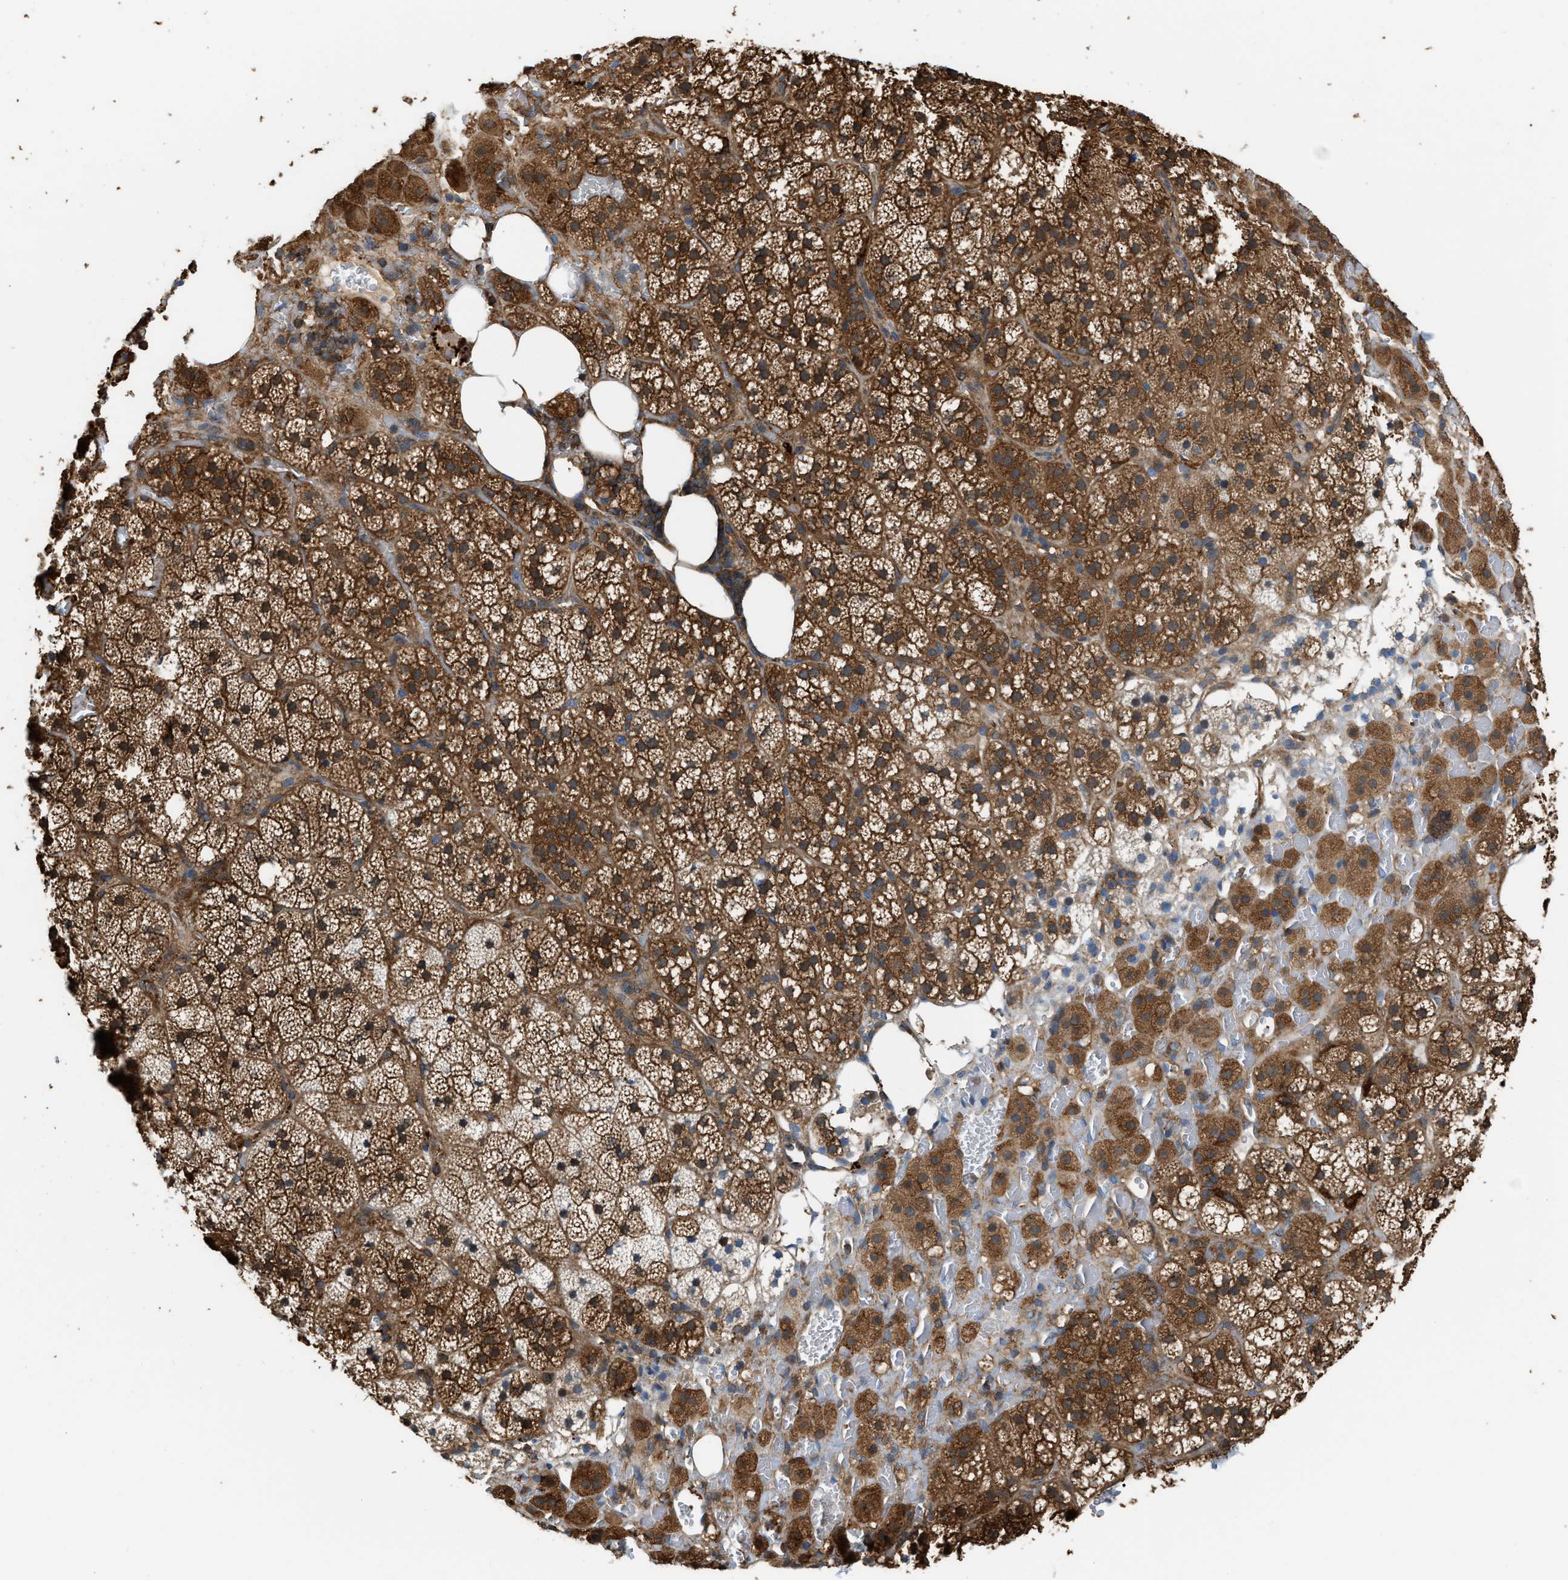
{"staining": {"intensity": "strong", "quantity": ">75%", "location": "cytoplasmic/membranous"}, "tissue": "adrenal gland", "cell_type": "Glandular cells", "image_type": "normal", "snomed": [{"axis": "morphology", "description": "Normal tissue, NOS"}, {"axis": "topography", "description": "Adrenal gland"}], "caption": "This photomicrograph displays normal adrenal gland stained with immunohistochemistry (IHC) to label a protein in brown. The cytoplasmic/membranous of glandular cells show strong positivity for the protein. Nuclei are counter-stained blue.", "gene": "ATIC", "patient": {"sex": "female", "age": 59}}